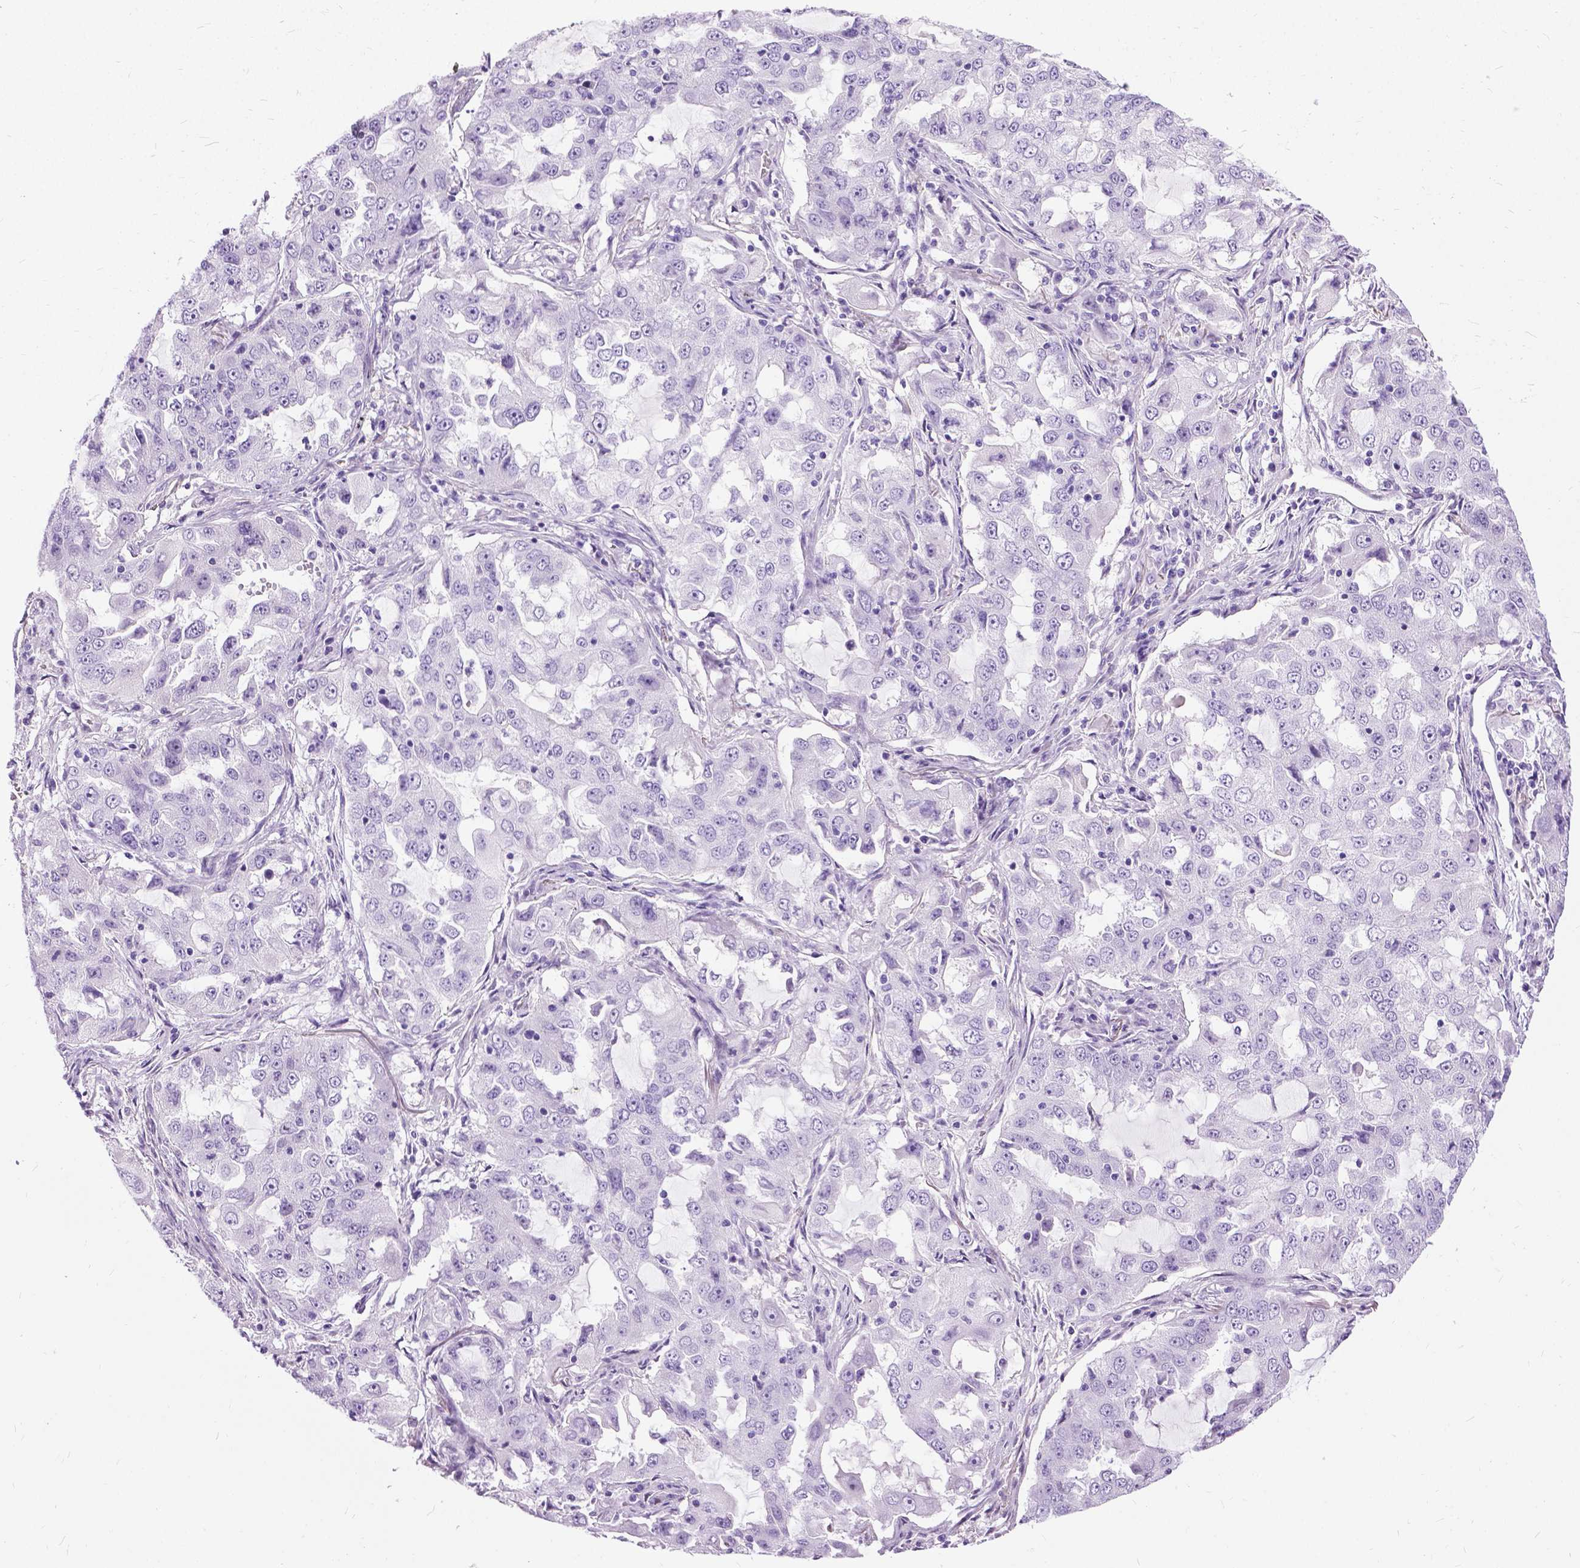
{"staining": {"intensity": "negative", "quantity": "none", "location": "none"}, "tissue": "lung cancer", "cell_type": "Tumor cells", "image_type": "cancer", "snomed": [{"axis": "morphology", "description": "Adenocarcinoma, NOS"}, {"axis": "topography", "description": "Lung"}], "caption": "Immunohistochemical staining of human lung cancer demonstrates no significant staining in tumor cells.", "gene": "PROB1", "patient": {"sex": "female", "age": 61}}